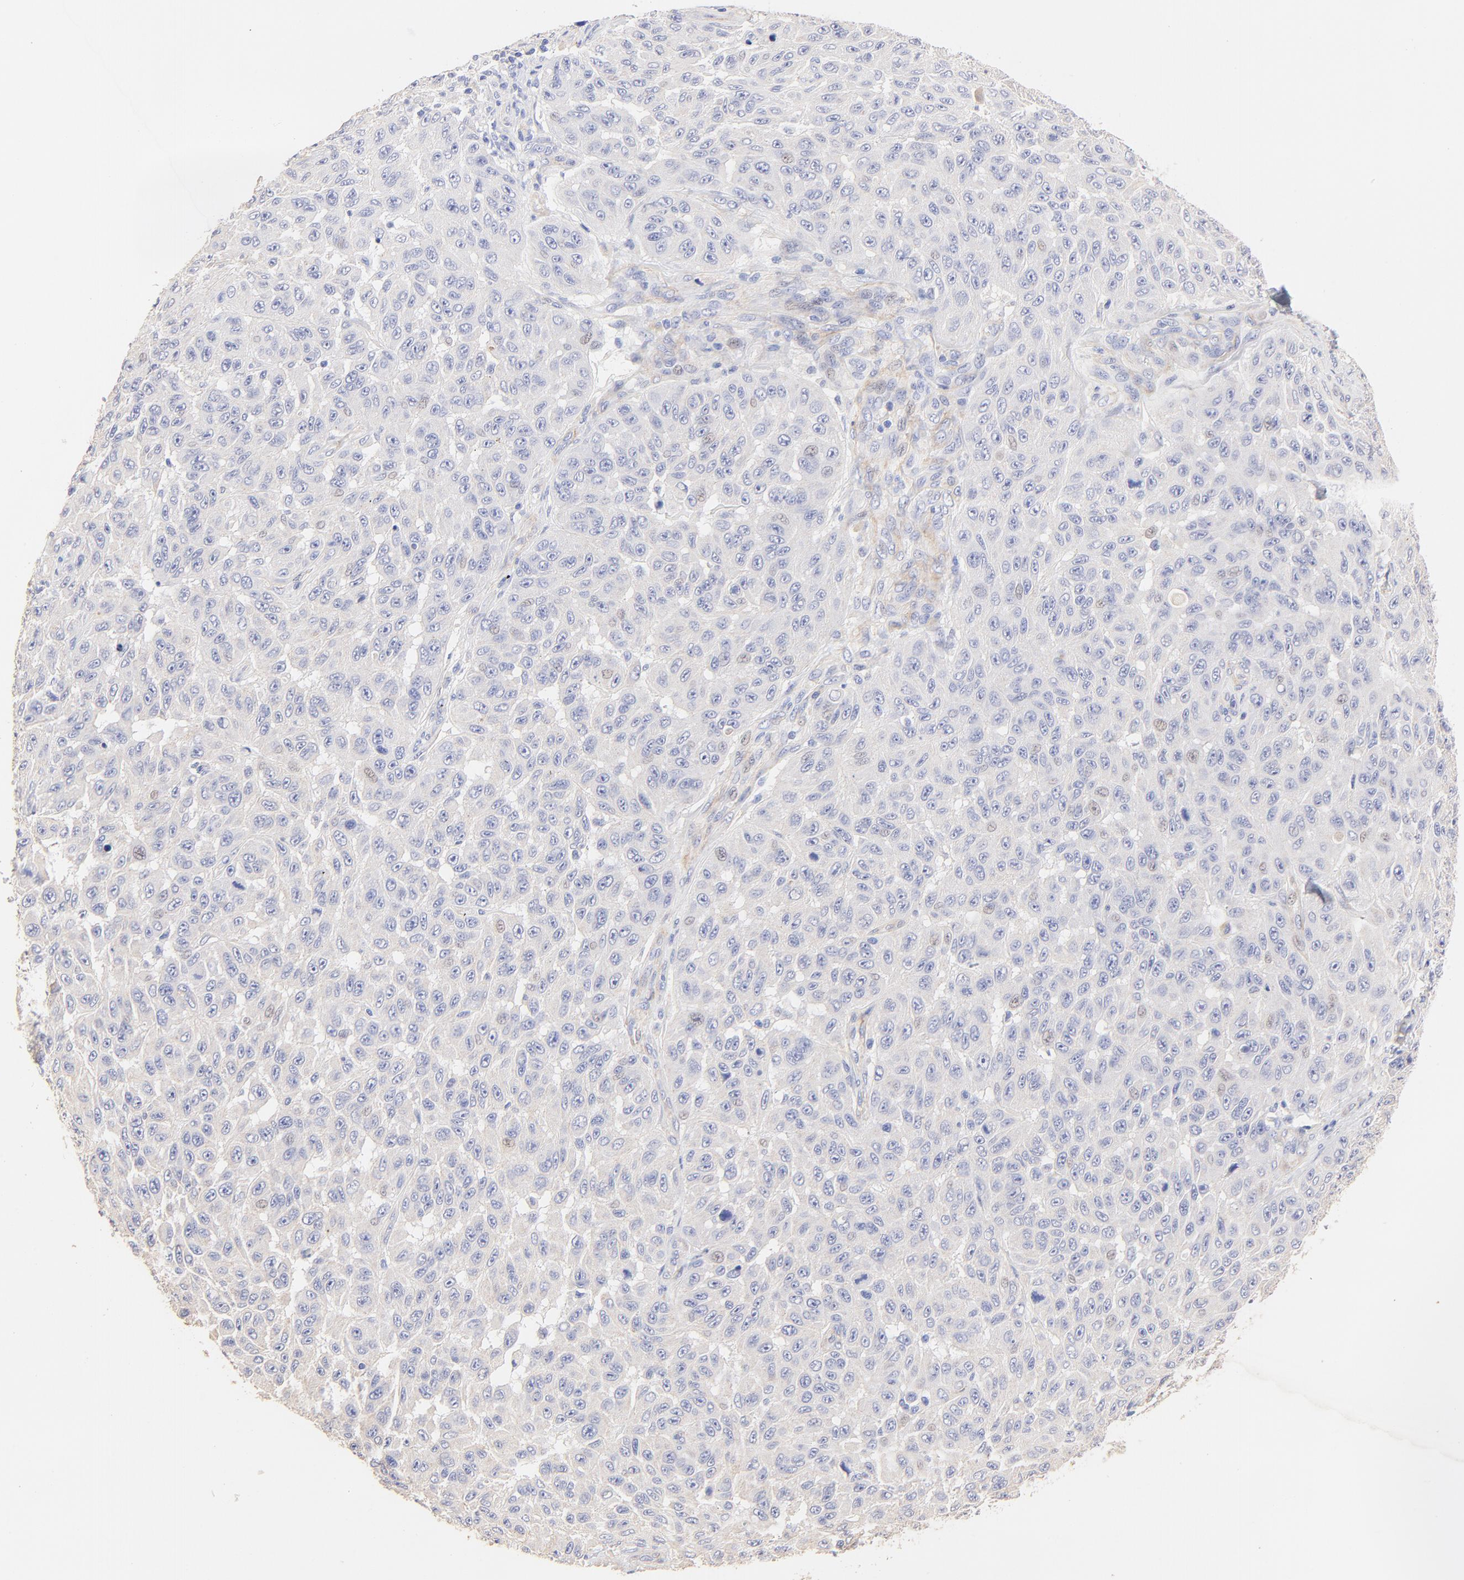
{"staining": {"intensity": "weak", "quantity": "<25%", "location": "nuclear"}, "tissue": "melanoma", "cell_type": "Tumor cells", "image_type": "cancer", "snomed": [{"axis": "morphology", "description": "Malignant melanoma, NOS"}, {"axis": "topography", "description": "Skin"}], "caption": "Melanoma was stained to show a protein in brown. There is no significant positivity in tumor cells.", "gene": "ACTRT1", "patient": {"sex": "male", "age": 30}}